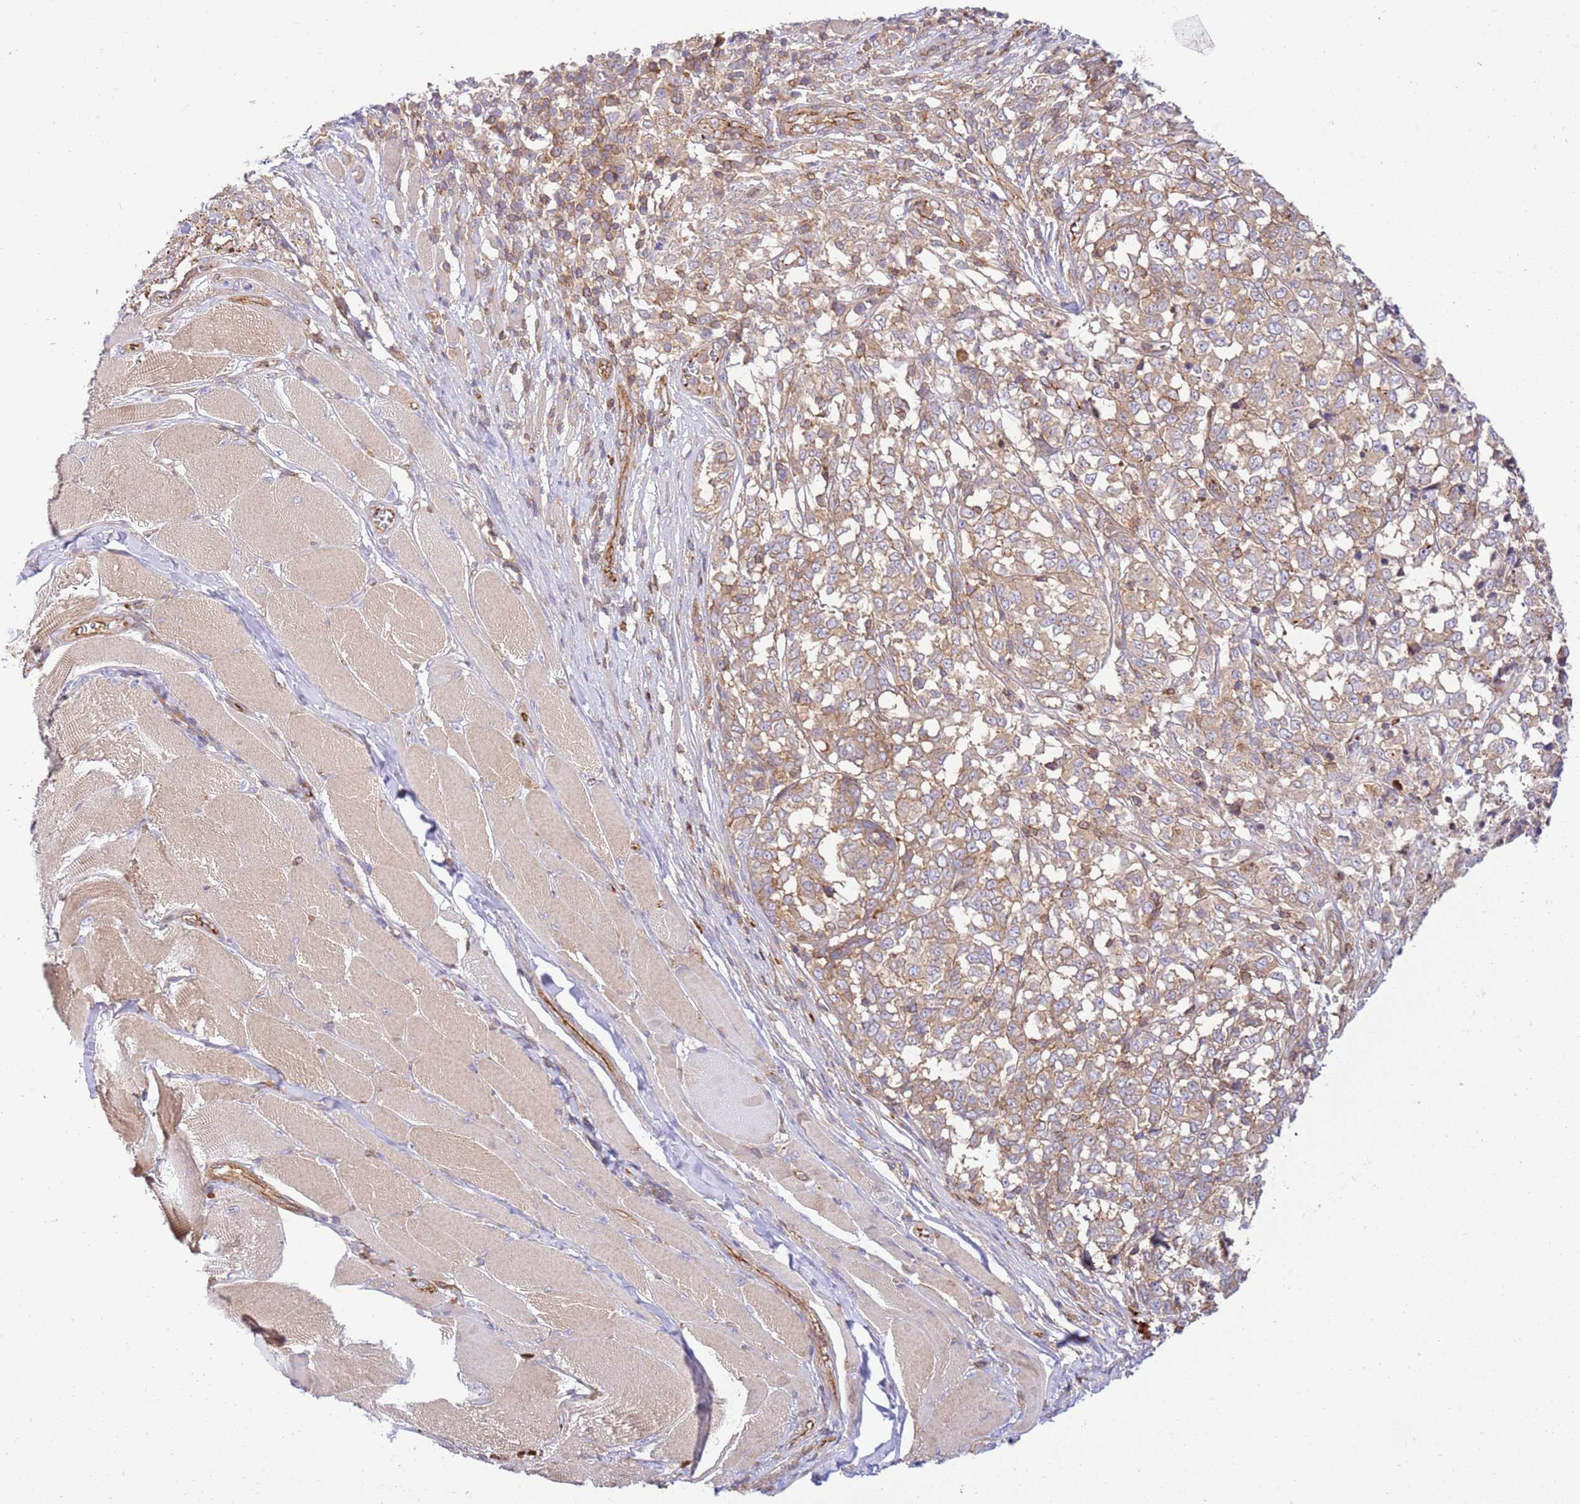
{"staining": {"intensity": "moderate", "quantity": ">75%", "location": "cytoplasmic/membranous"}, "tissue": "melanoma", "cell_type": "Tumor cells", "image_type": "cancer", "snomed": [{"axis": "morphology", "description": "Malignant melanoma, NOS"}, {"axis": "topography", "description": "Skin"}], "caption": "Protein staining of malignant melanoma tissue demonstrates moderate cytoplasmic/membranous expression in approximately >75% of tumor cells.", "gene": "EFCAB8", "patient": {"sex": "female", "age": 72}}